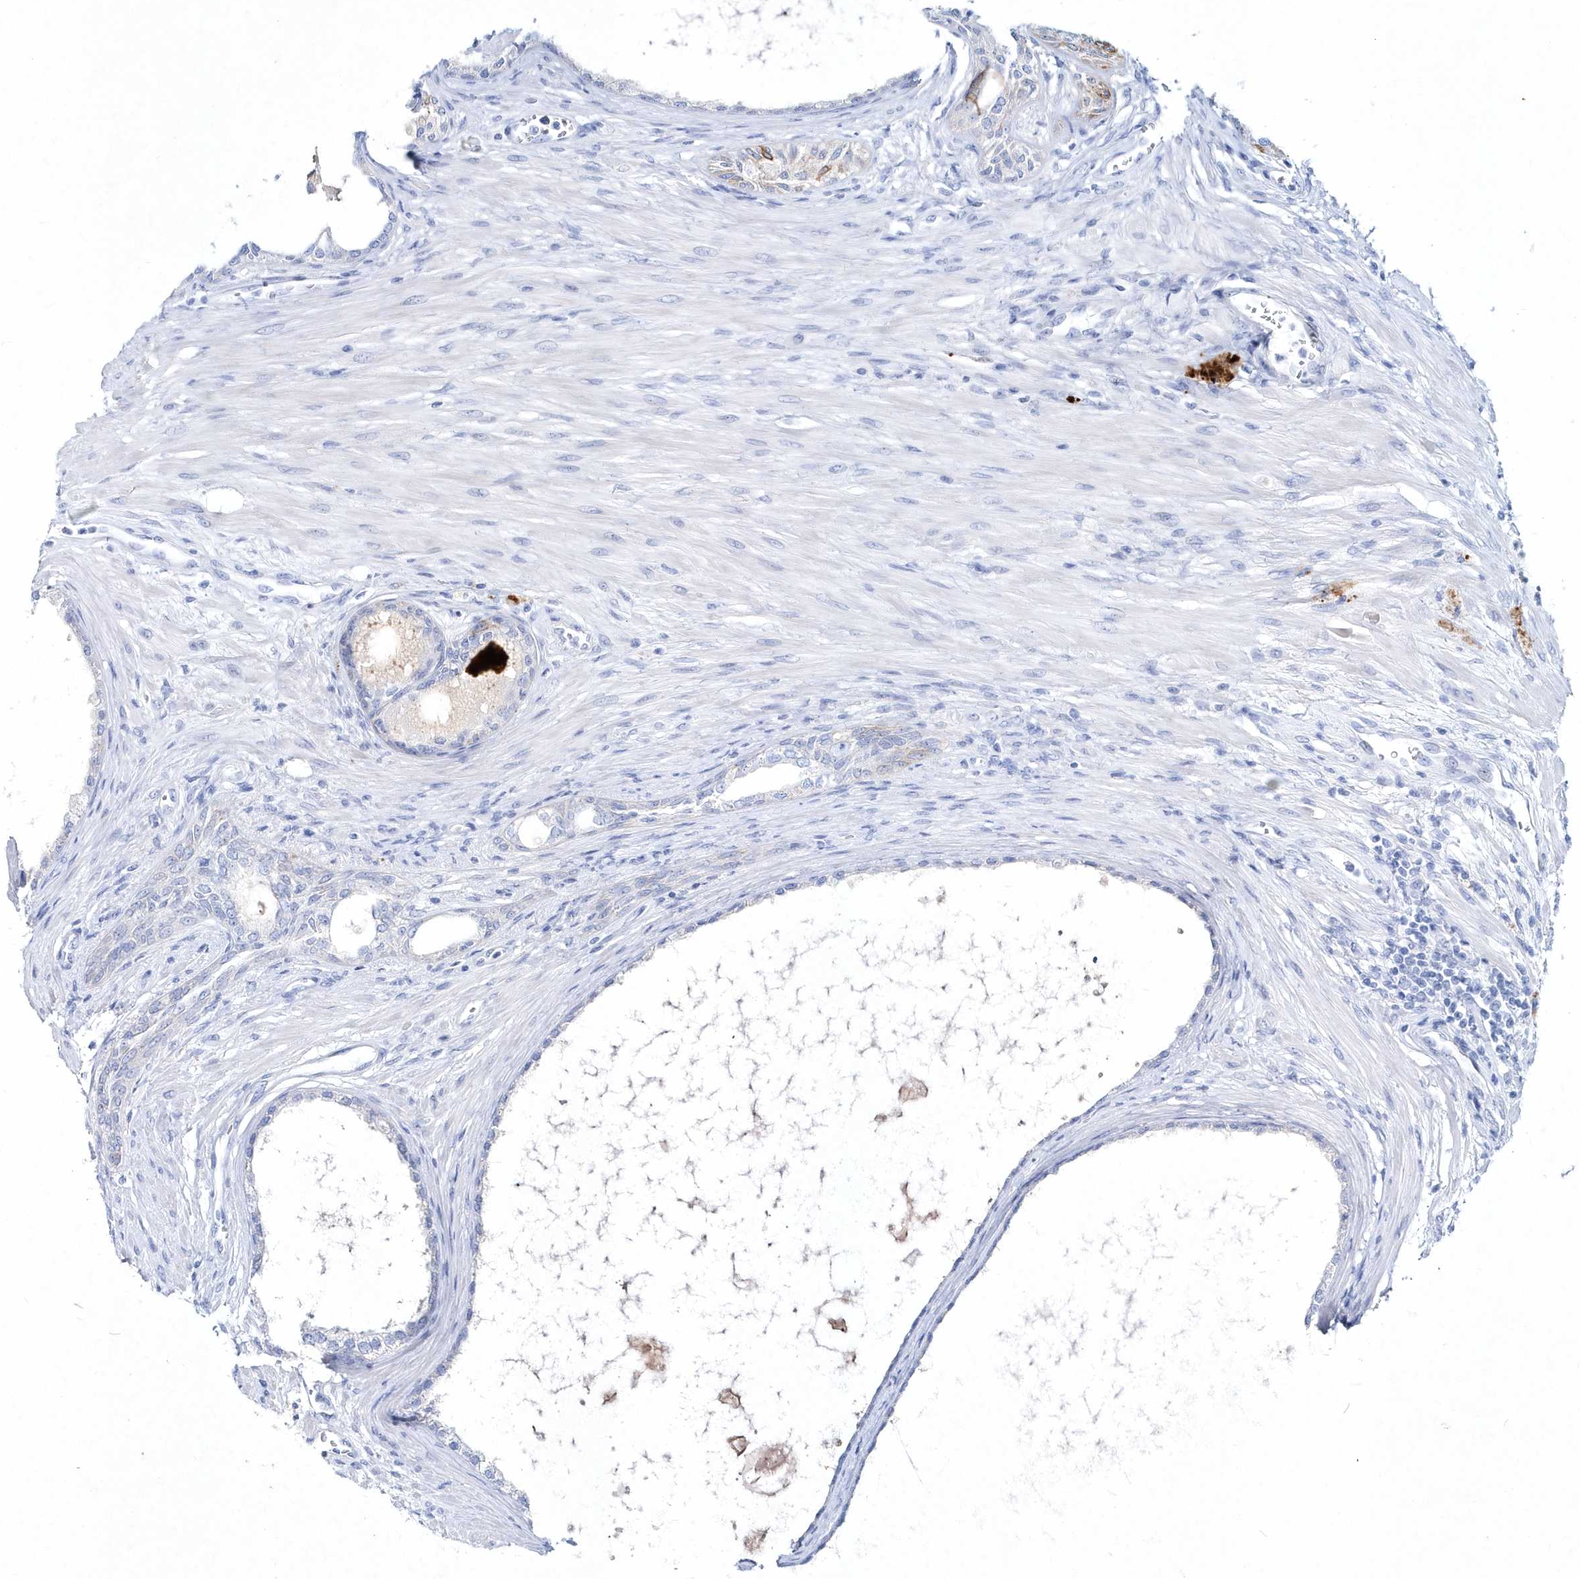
{"staining": {"intensity": "negative", "quantity": "none", "location": "none"}, "tissue": "prostate cancer", "cell_type": "Tumor cells", "image_type": "cancer", "snomed": [{"axis": "morphology", "description": "Normal tissue, NOS"}, {"axis": "morphology", "description": "Adenocarcinoma, Low grade"}, {"axis": "topography", "description": "Prostate"}, {"axis": "topography", "description": "Peripheral nerve tissue"}], "caption": "The immunohistochemistry (IHC) histopathology image has no significant positivity in tumor cells of prostate low-grade adenocarcinoma tissue. (Brightfield microscopy of DAB immunohistochemistry (IHC) at high magnification).", "gene": "SPINK7", "patient": {"sex": "male", "age": 71}}